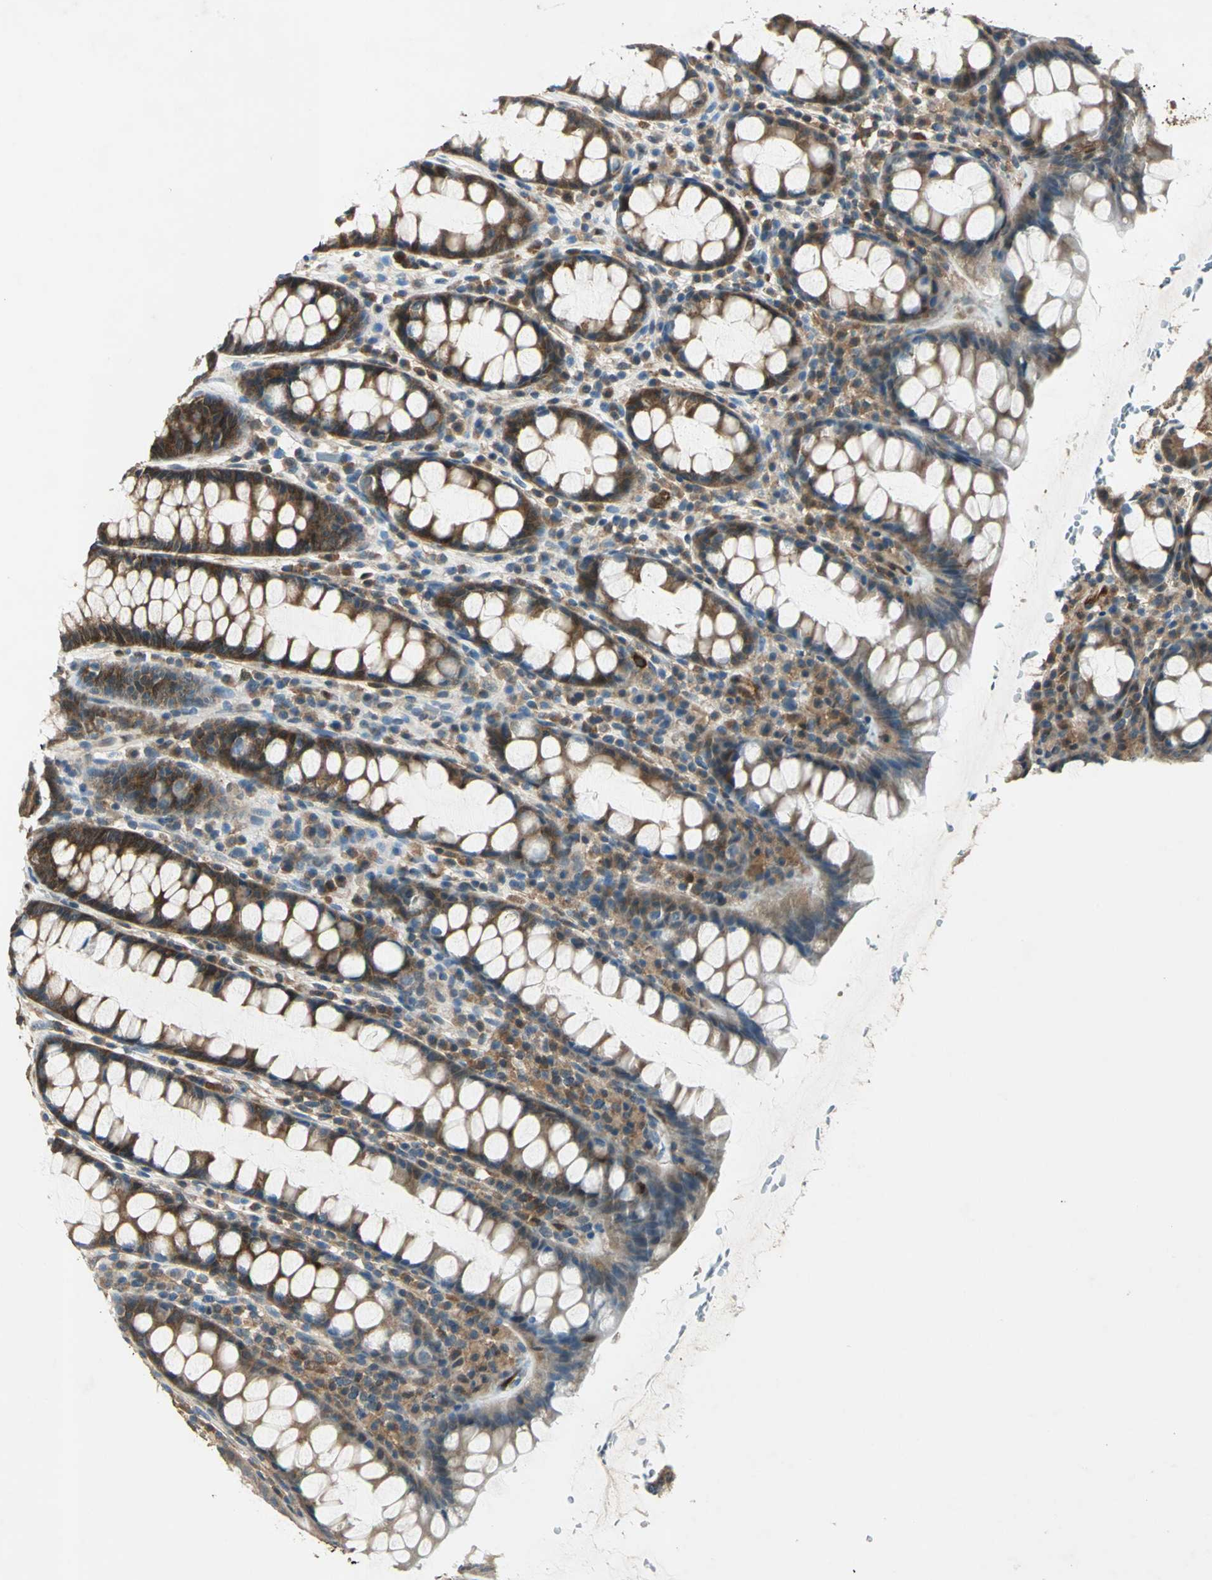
{"staining": {"intensity": "strong", "quantity": ">75%", "location": "cytoplasmic/membranous"}, "tissue": "rectum", "cell_type": "Glandular cells", "image_type": "normal", "snomed": [{"axis": "morphology", "description": "Normal tissue, NOS"}, {"axis": "topography", "description": "Rectum"}], "caption": "This is an image of immunohistochemistry staining of benign rectum, which shows strong expression in the cytoplasmic/membranous of glandular cells.", "gene": "RRM2B", "patient": {"sex": "male", "age": 92}}